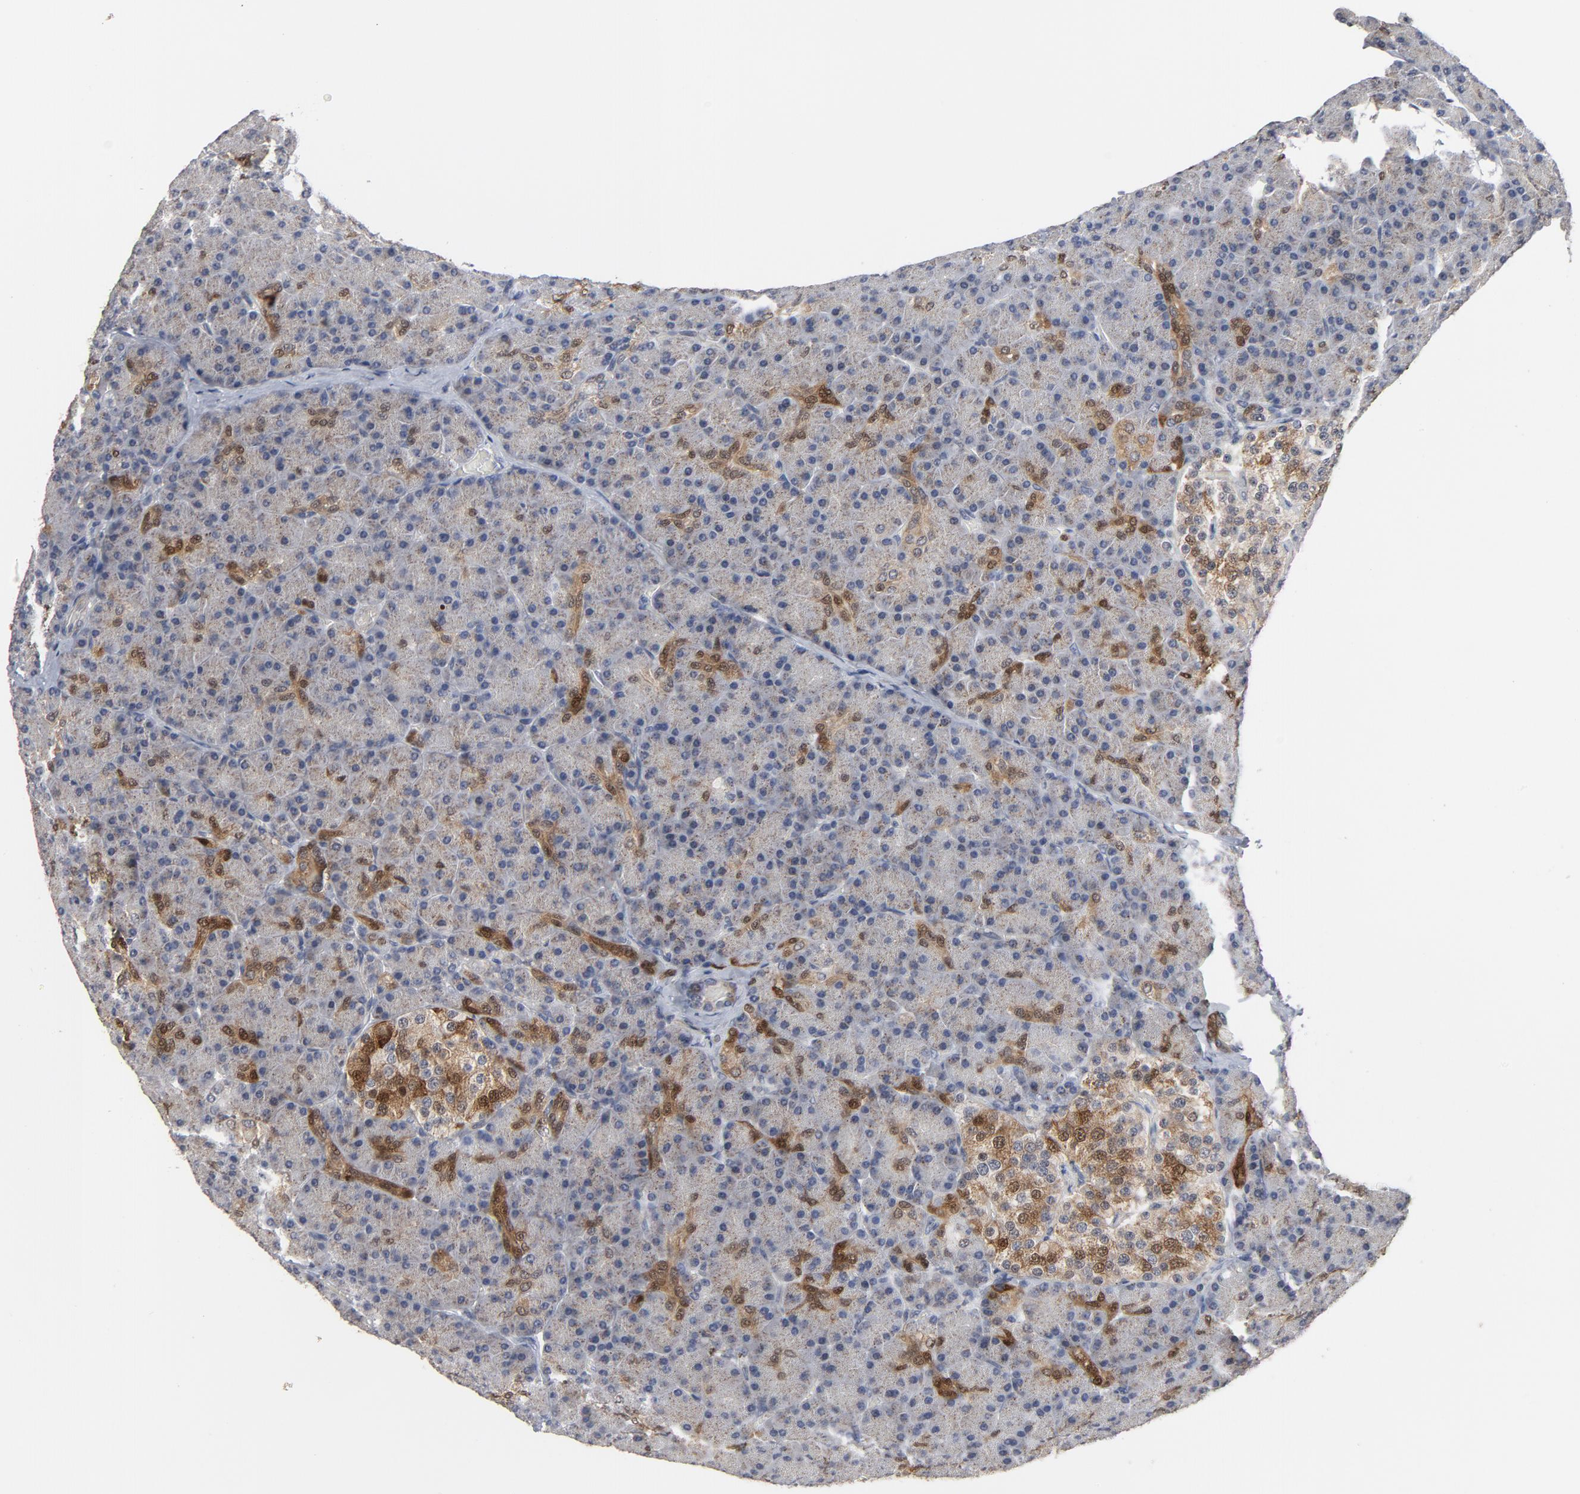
{"staining": {"intensity": "weak", "quantity": ">75%", "location": "cytoplasmic/membranous"}, "tissue": "pancreas", "cell_type": "Exocrine glandular cells", "image_type": "normal", "snomed": [{"axis": "morphology", "description": "Normal tissue, NOS"}, {"axis": "topography", "description": "Pancreas"}], "caption": "A brown stain labels weak cytoplasmic/membranous staining of a protein in exocrine glandular cells of benign pancreas.", "gene": "PPP1R1B", "patient": {"sex": "female", "age": 43}}